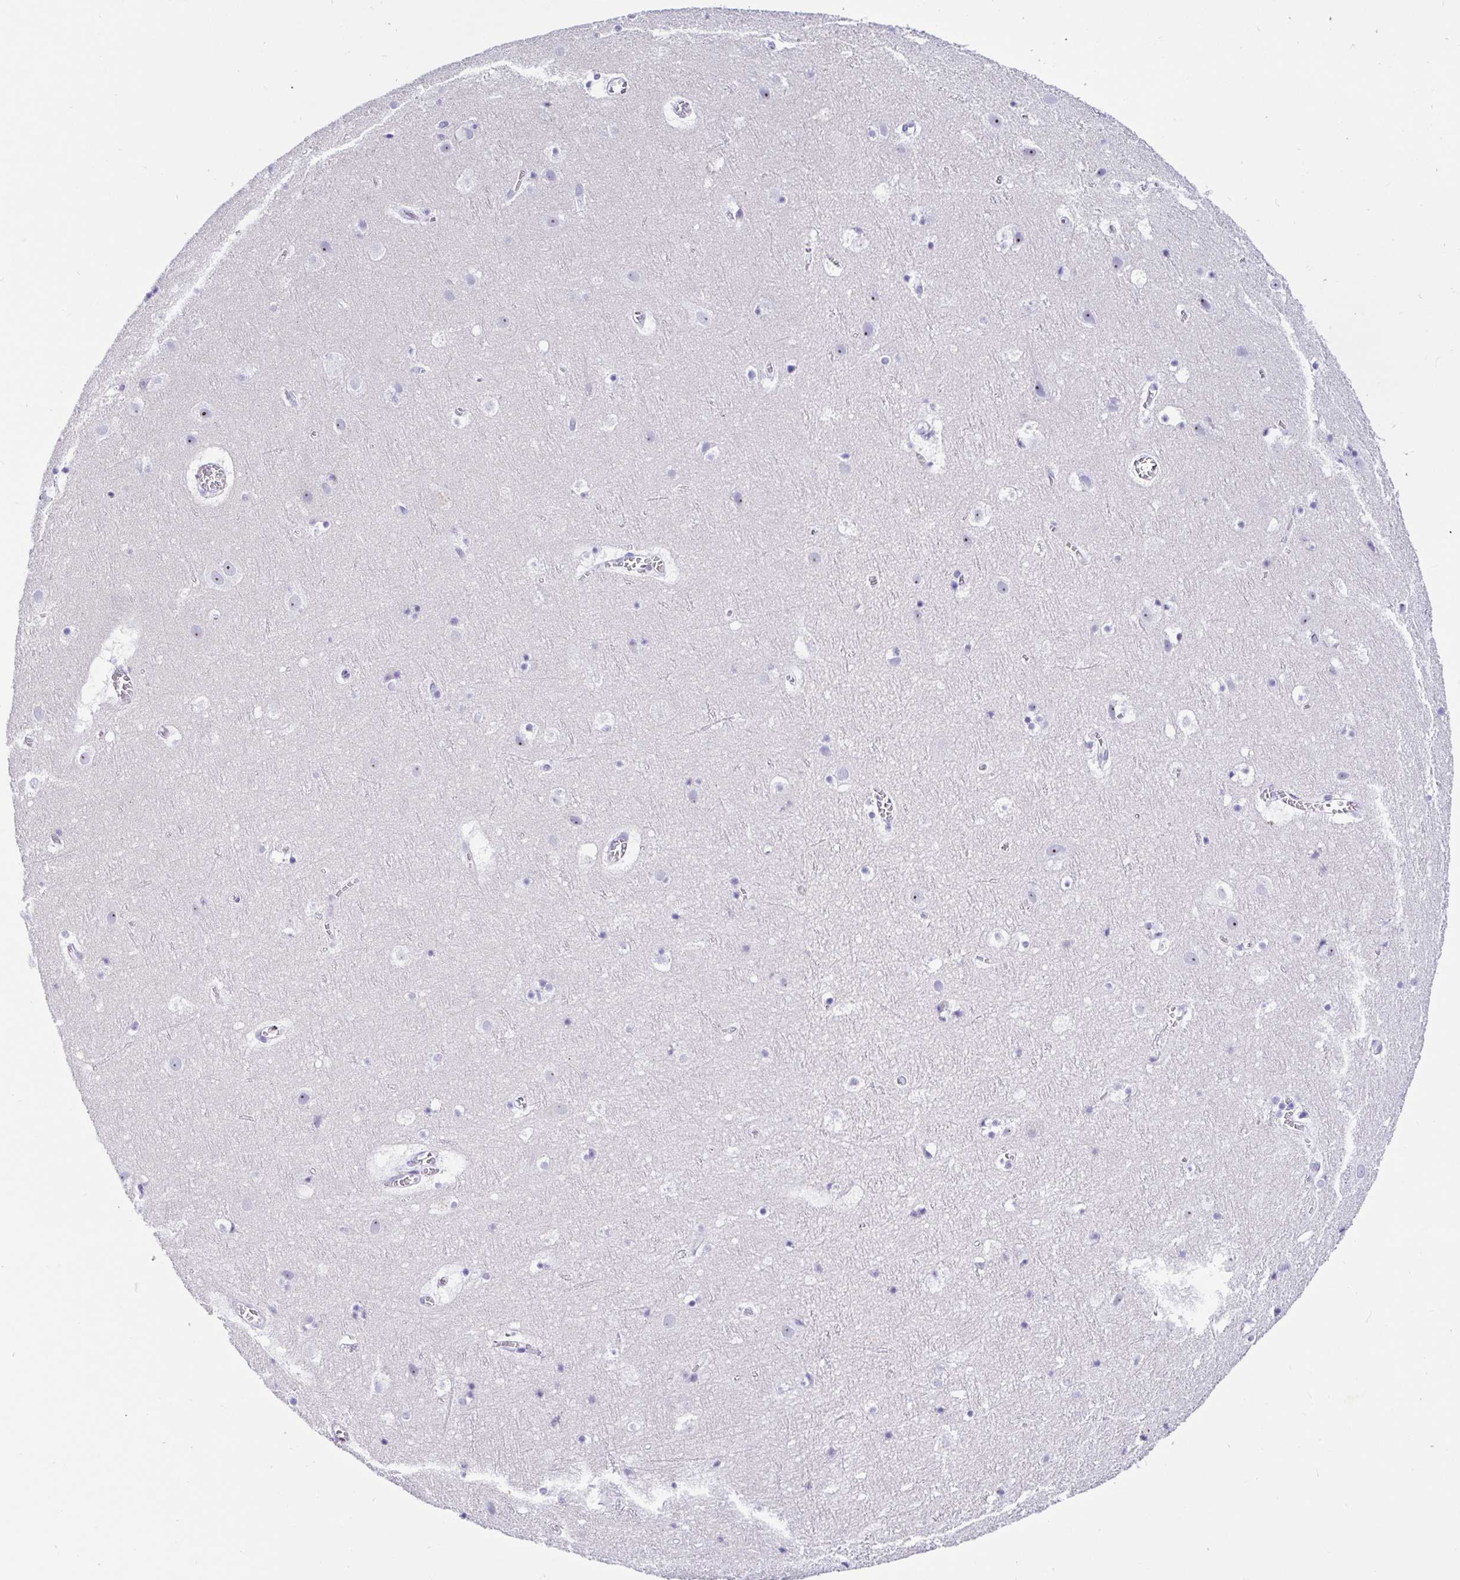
{"staining": {"intensity": "negative", "quantity": "none", "location": "none"}, "tissue": "cerebral cortex", "cell_type": "Endothelial cells", "image_type": "normal", "snomed": [{"axis": "morphology", "description": "Normal tissue, NOS"}, {"axis": "topography", "description": "Cerebral cortex"}], "caption": "Benign cerebral cortex was stained to show a protein in brown. There is no significant positivity in endothelial cells. (Brightfield microscopy of DAB (3,3'-diaminobenzidine) immunohistochemistry (IHC) at high magnification).", "gene": "PRAMEF18", "patient": {"sex": "female", "age": 42}}